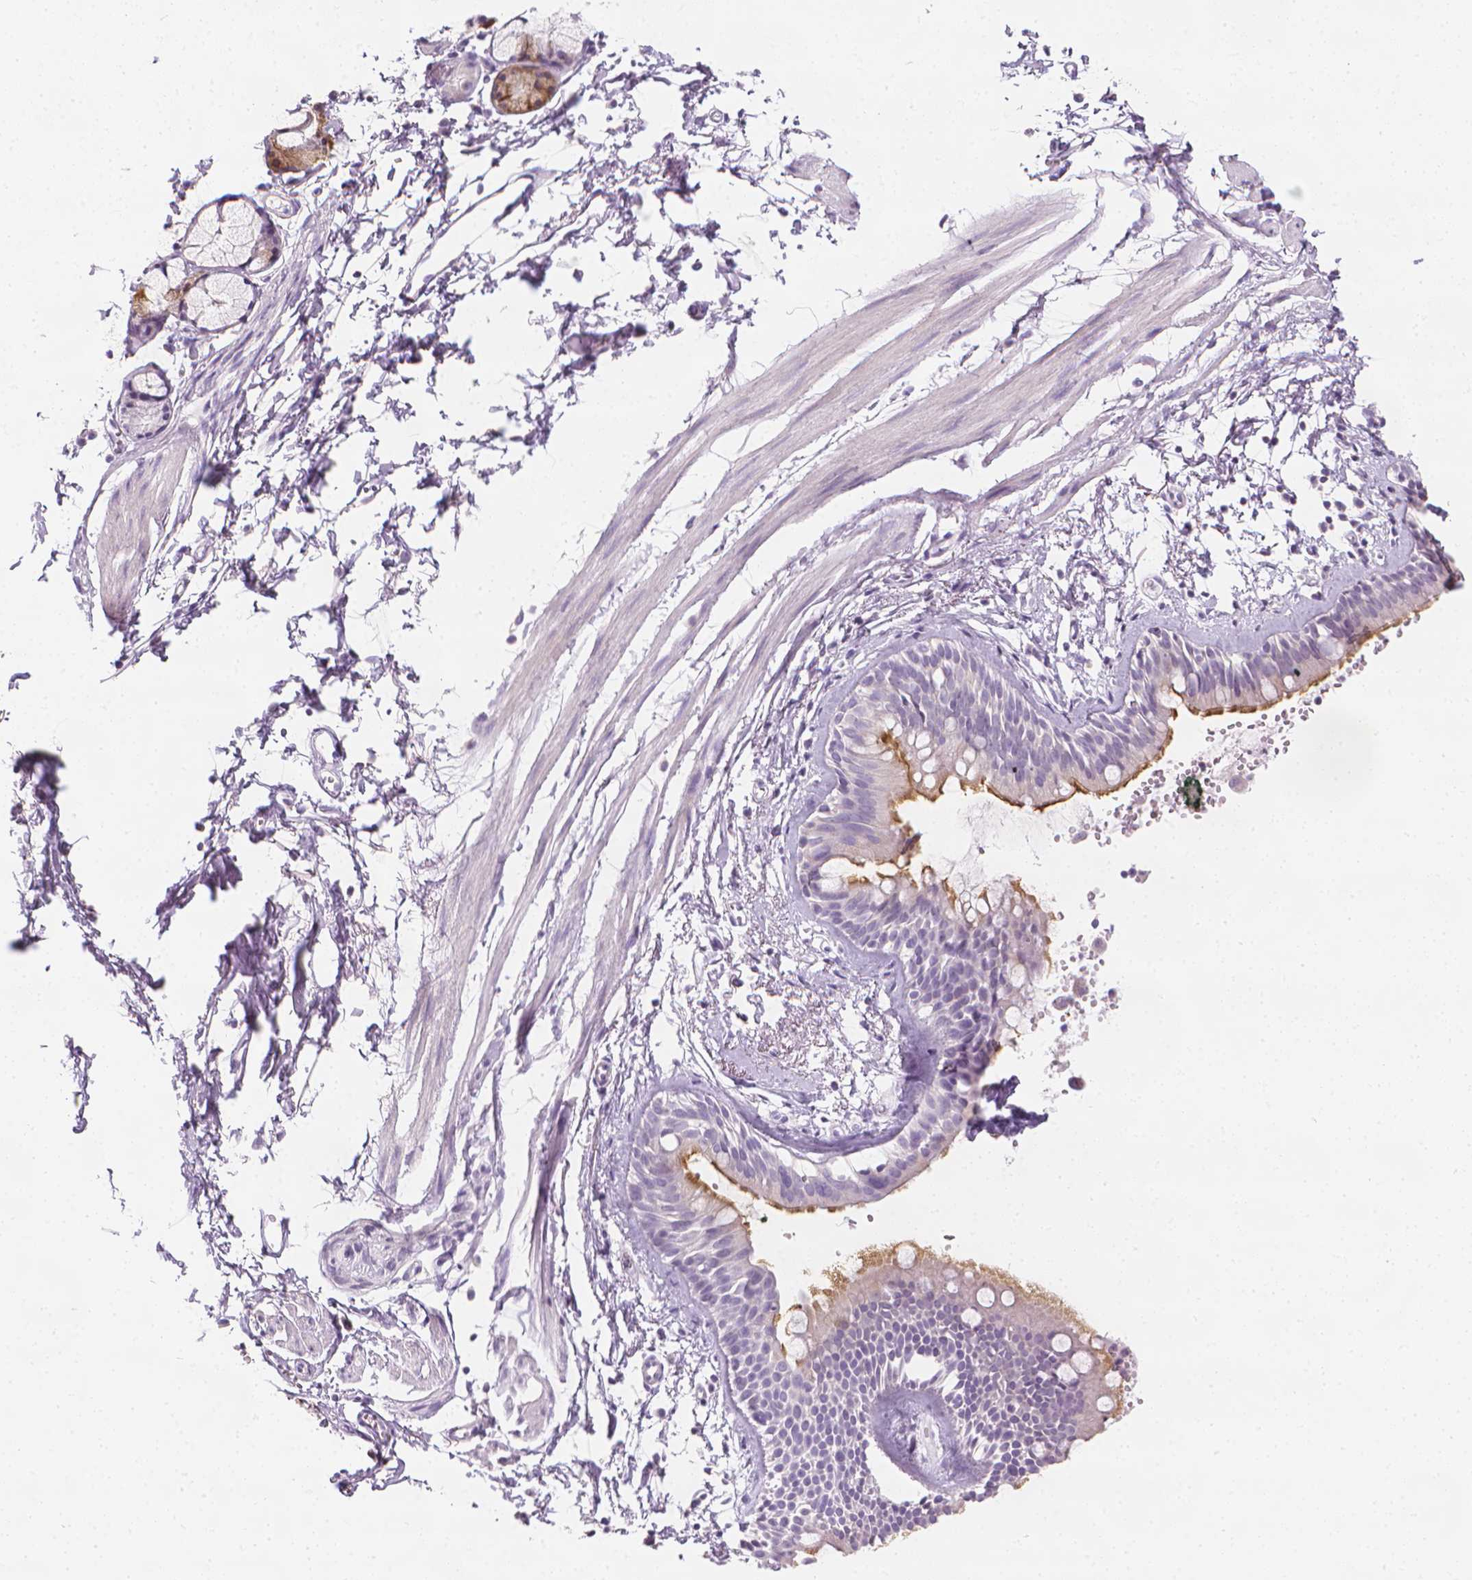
{"staining": {"intensity": "moderate", "quantity": "<25%", "location": "cytoplasmic/membranous"}, "tissue": "bronchus", "cell_type": "Respiratory epithelial cells", "image_type": "normal", "snomed": [{"axis": "morphology", "description": "Normal tissue, NOS"}, {"axis": "topography", "description": "Cartilage tissue"}, {"axis": "topography", "description": "Bronchus"}], "caption": "Protein analysis of normal bronchus demonstrates moderate cytoplasmic/membranous positivity in approximately <25% of respiratory epithelial cells.", "gene": "DCAF8L1", "patient": {"sex": "female", "age": 59}}